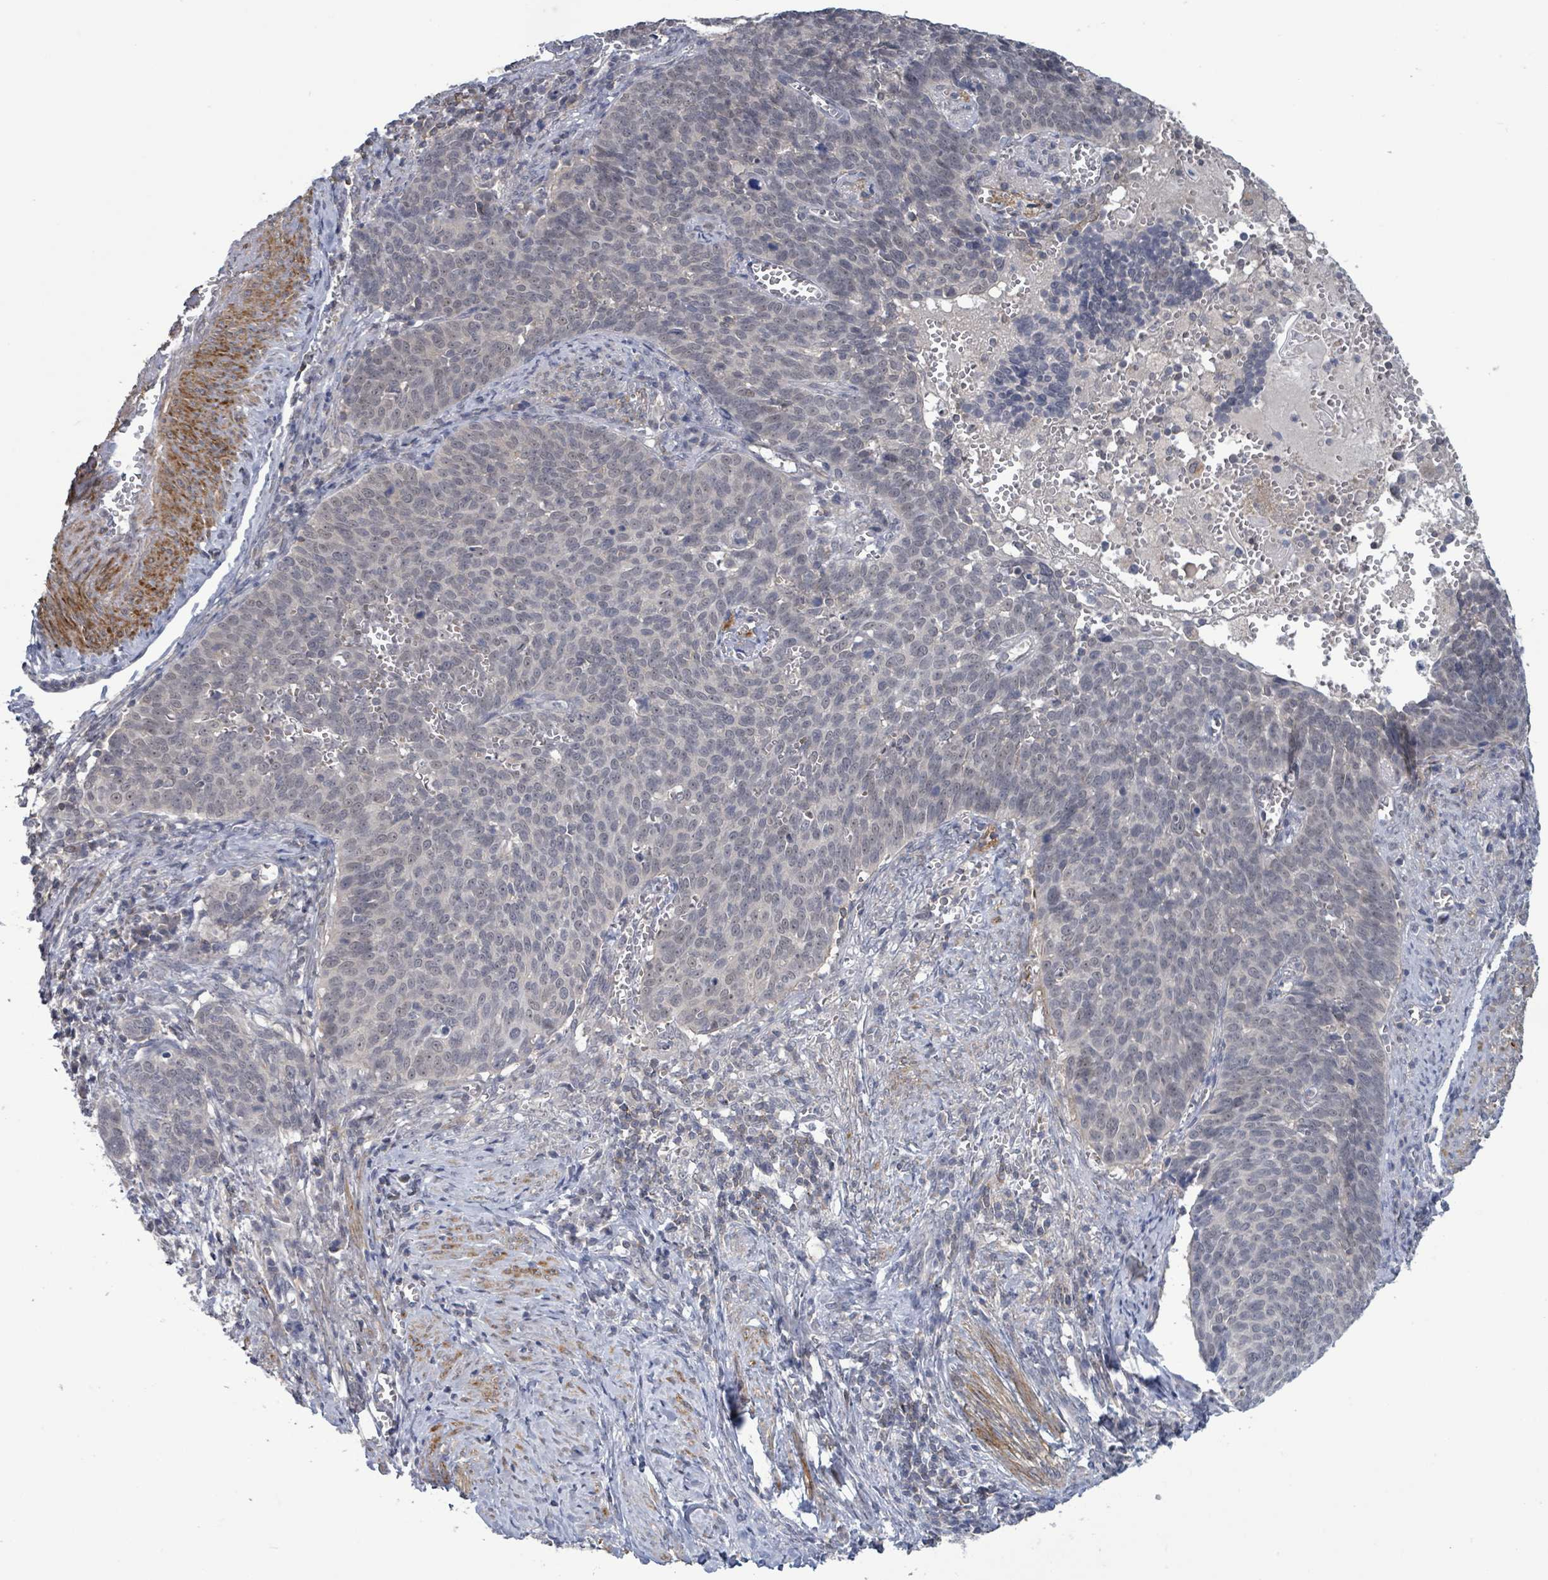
{"staining": {"intensity": "negative", "quantity": "none", "location": "none"}, "tissue": "cervical cancer", "cell_type": "Tumor cells", "image_type": "cancer", "snomed": [{"axis": "morphology", "description": "Normal tissue, NOS"}, {"axis": "morphology", "description": "Squamous cell carcinoma, NOS"}, {"axis": "topography", "description": "Cervix"}], "caption": "Cervical cancer (squamous cell carcinoma) was stained to show a protein in brown. There is no significant positivity in tumor cells.", "gene": "AMMECR1", "patient": {"sex": "female", "age": 39}}